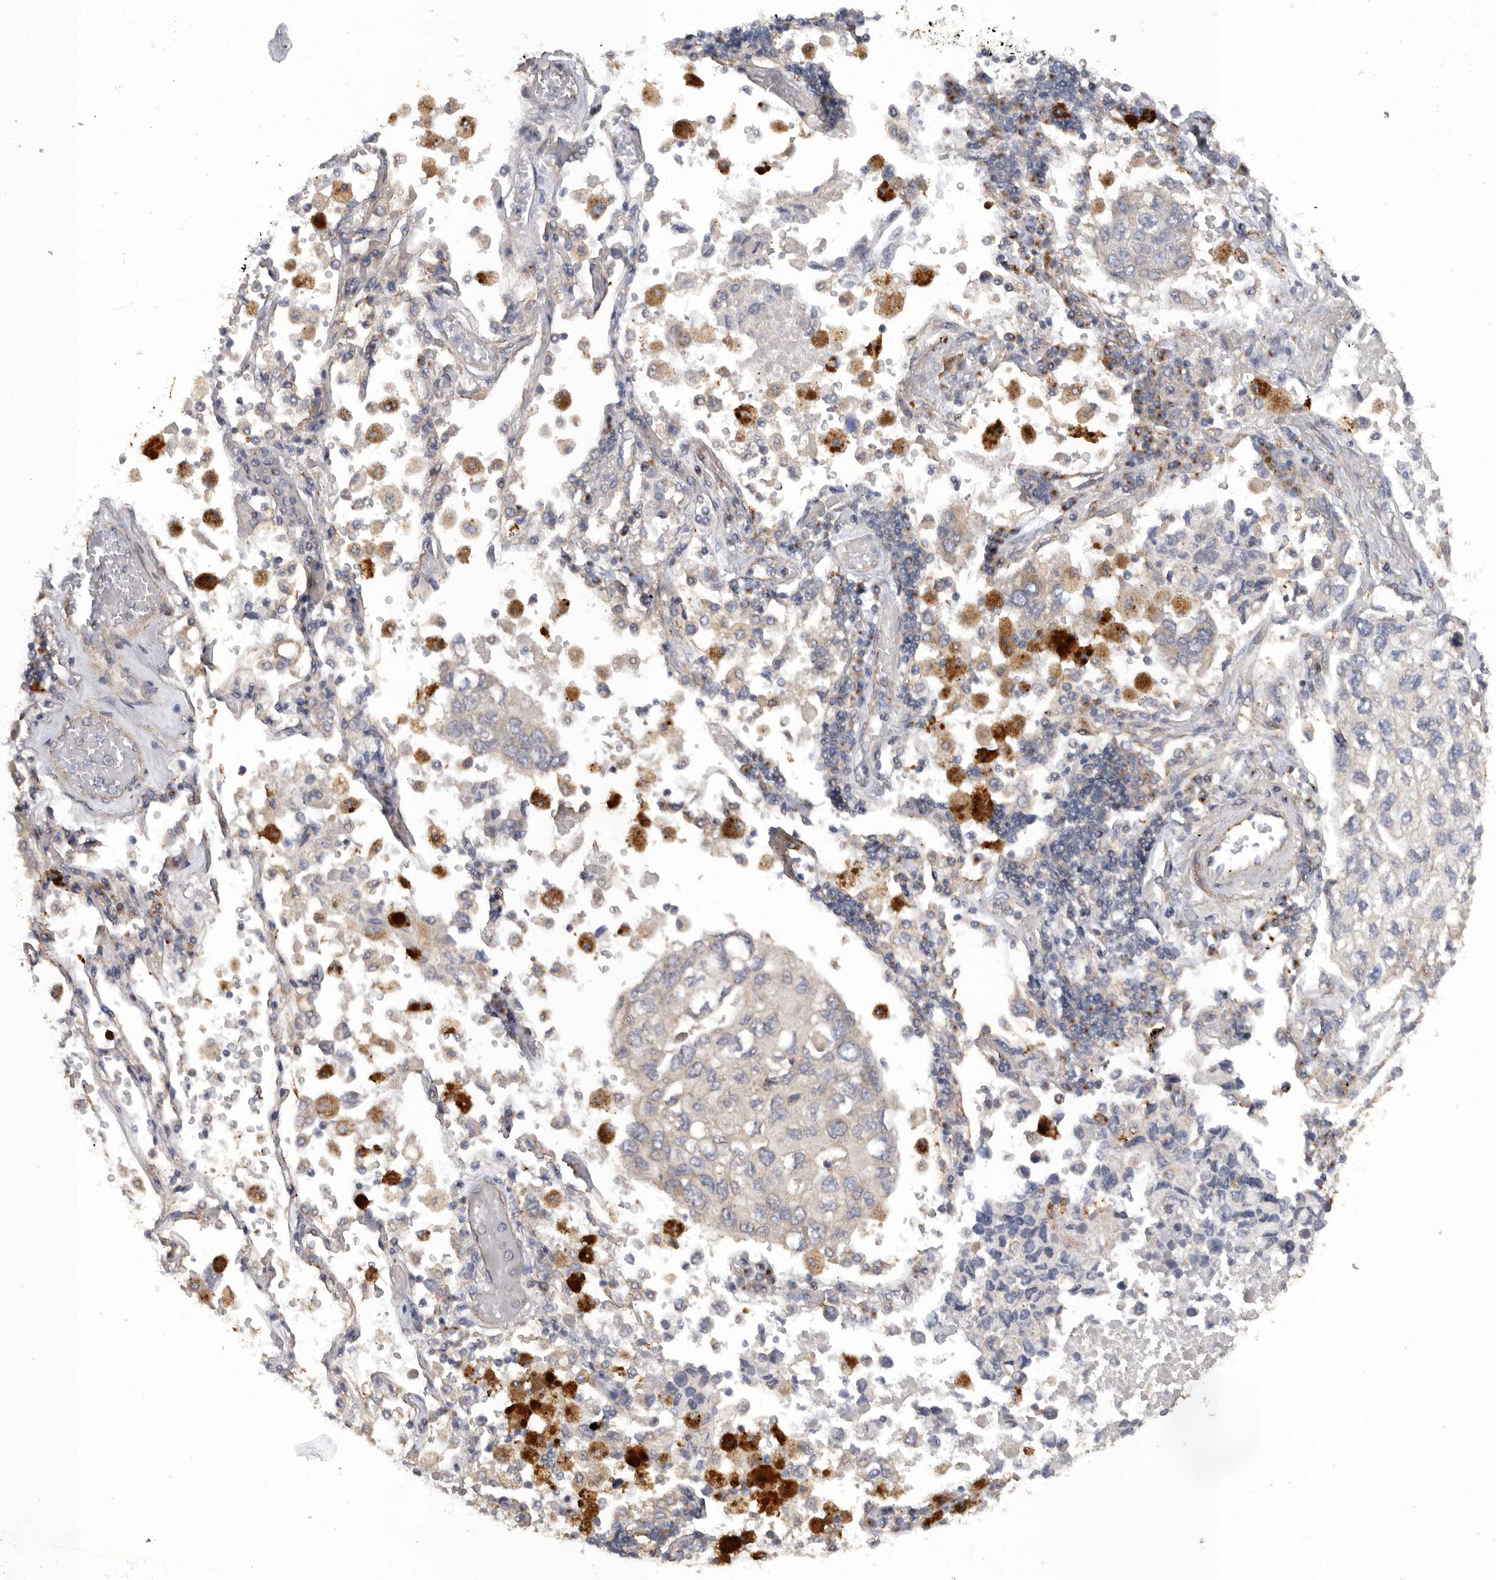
{"staining": {"intensity": "negative", "quantity": "none", "location": "none"}, "tissue": "lung cancer", "cell_type": "Tumor cells", "image_type": "cancer", "snomed": [{"axis": "morphology", "description": "Adenocarcinoma, NOS"}, {"axis": "topography", "description": "Lung"}], "caption": "This is an IHC image of lung cancer (adenocarcinoma). There is no staining in tumor cells.", "gene": "PODXL2", "patient": {"sex": "male", "age": 63}}